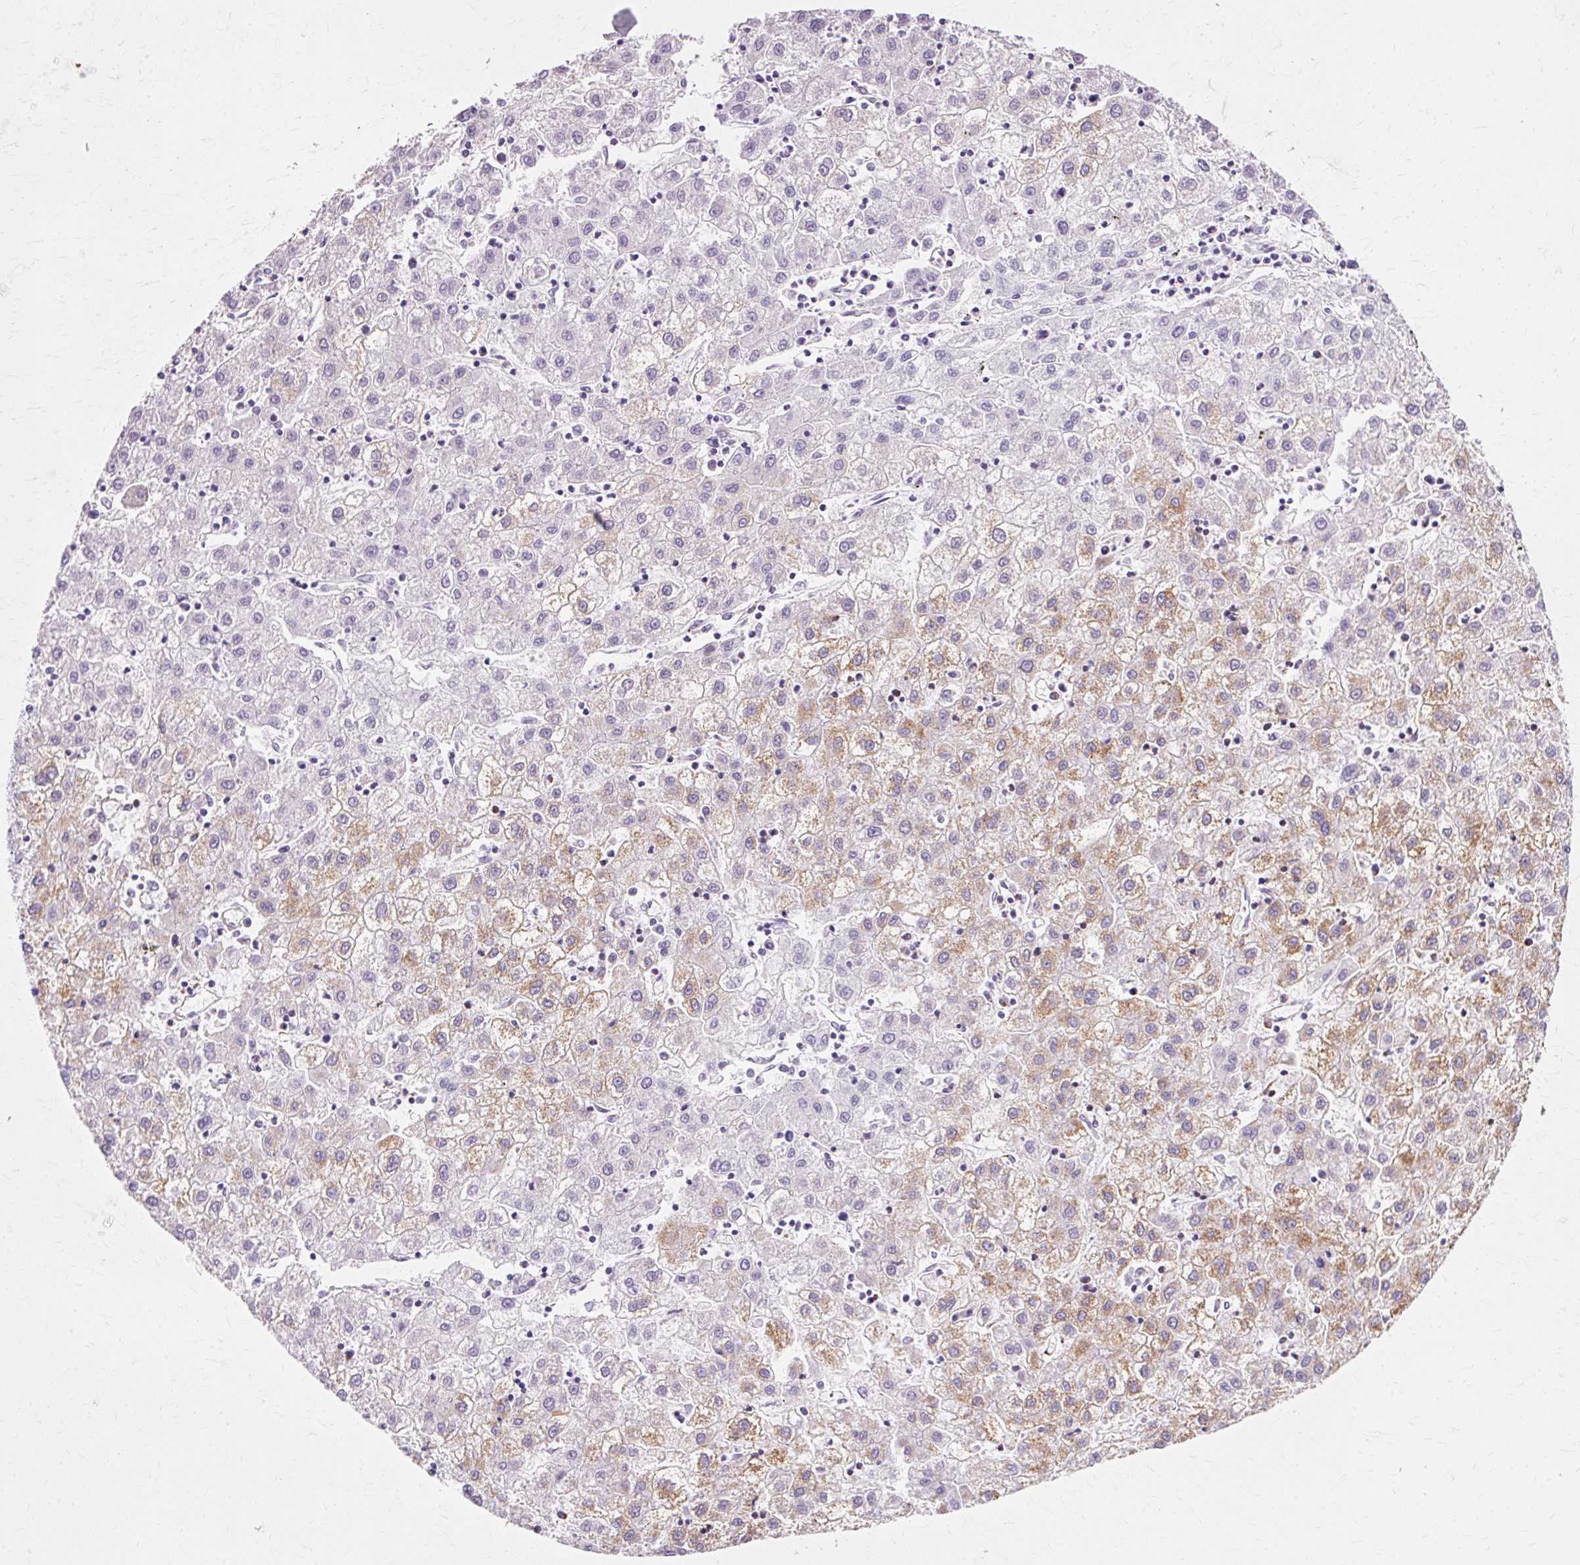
{"staining": {"intensity": "moderate", "quantity": "25%-75%", "location": "cytoplasmic/membranous"}, "tissue": "liver cancer", "cell_type": "Tumor cells", "image_type": "cancer", "snomed": [{"axis": "morphology", "description": "Carcinoma, Hepatocellular, NOS"}, {"axis": "topography", "description": "Liver"}], "caption": "Brown immunohistochemical staining in human liver hepatocellular carcinoma shows moderate cytoplasmic/membranous positivity in approximately 25%-75% of tumor cells. The protein is stained brown, and the nuclei are stained in blue (DAB (3,3'-diaminobenzidine) IHC with brightfield microscopy, high magnification).", "gene": "ATP5PO", "patient": {"sex": "male", "age": 72}}